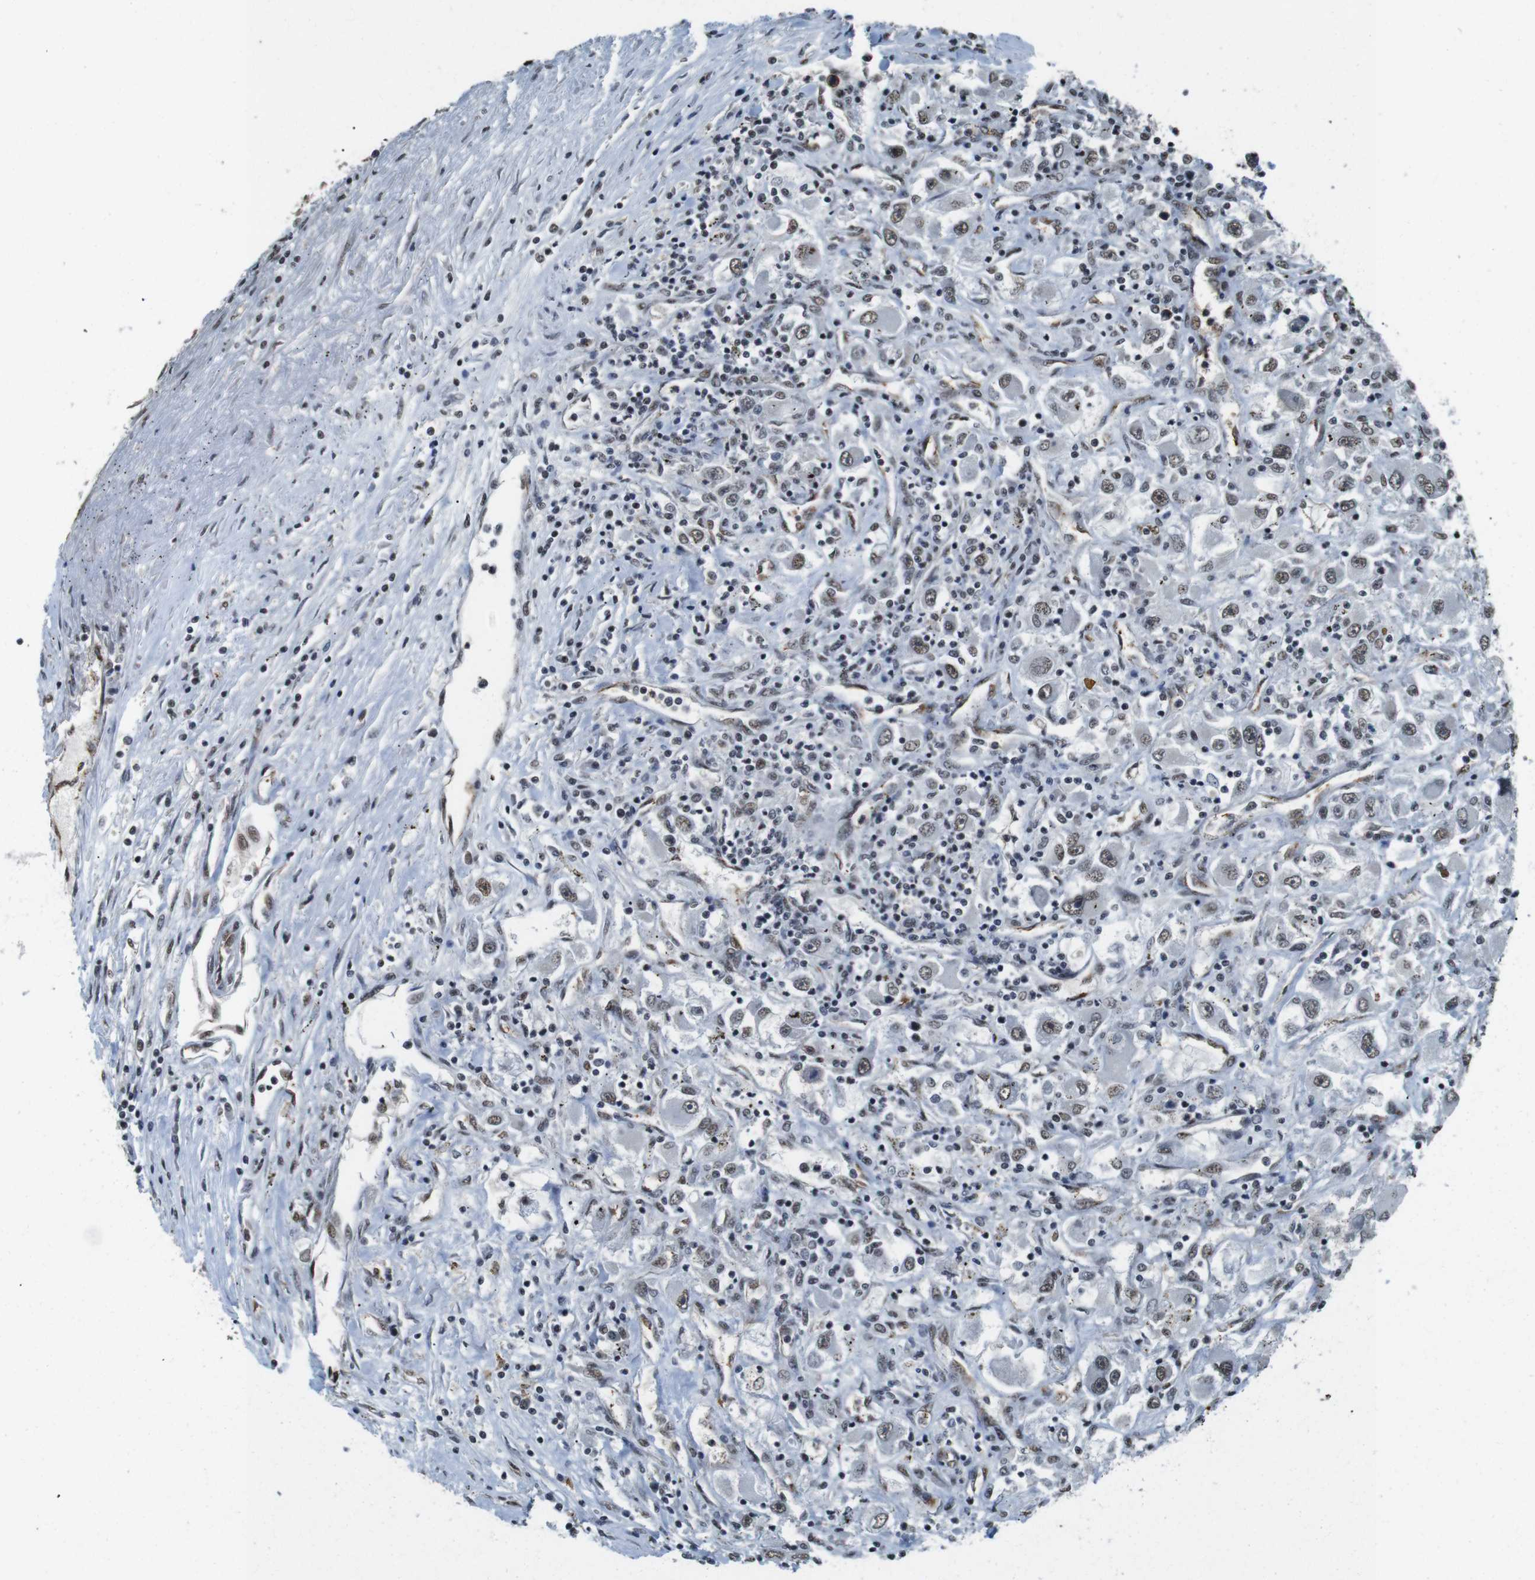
{"staining": {"intensity": "weak", "quantity": ">75%", "location": "nuclear"}, "tissue": "renal cancer", "cell_type": "Tumor cells", "image_type": "cancer", "snomed": [{"axis": "morphology", "description": "Adenocarcinoma, NOS"}, {"axis": "topography", "description": "Kidney"}], "caption": "Immunohistochemistry (DAB) staining of human renal adenocarcinoma displays weak nuclear protein staining in approximately >75% of tumor cells.", "gene": "NR4A2", "patient": {"sex": "female", "age": 52}}